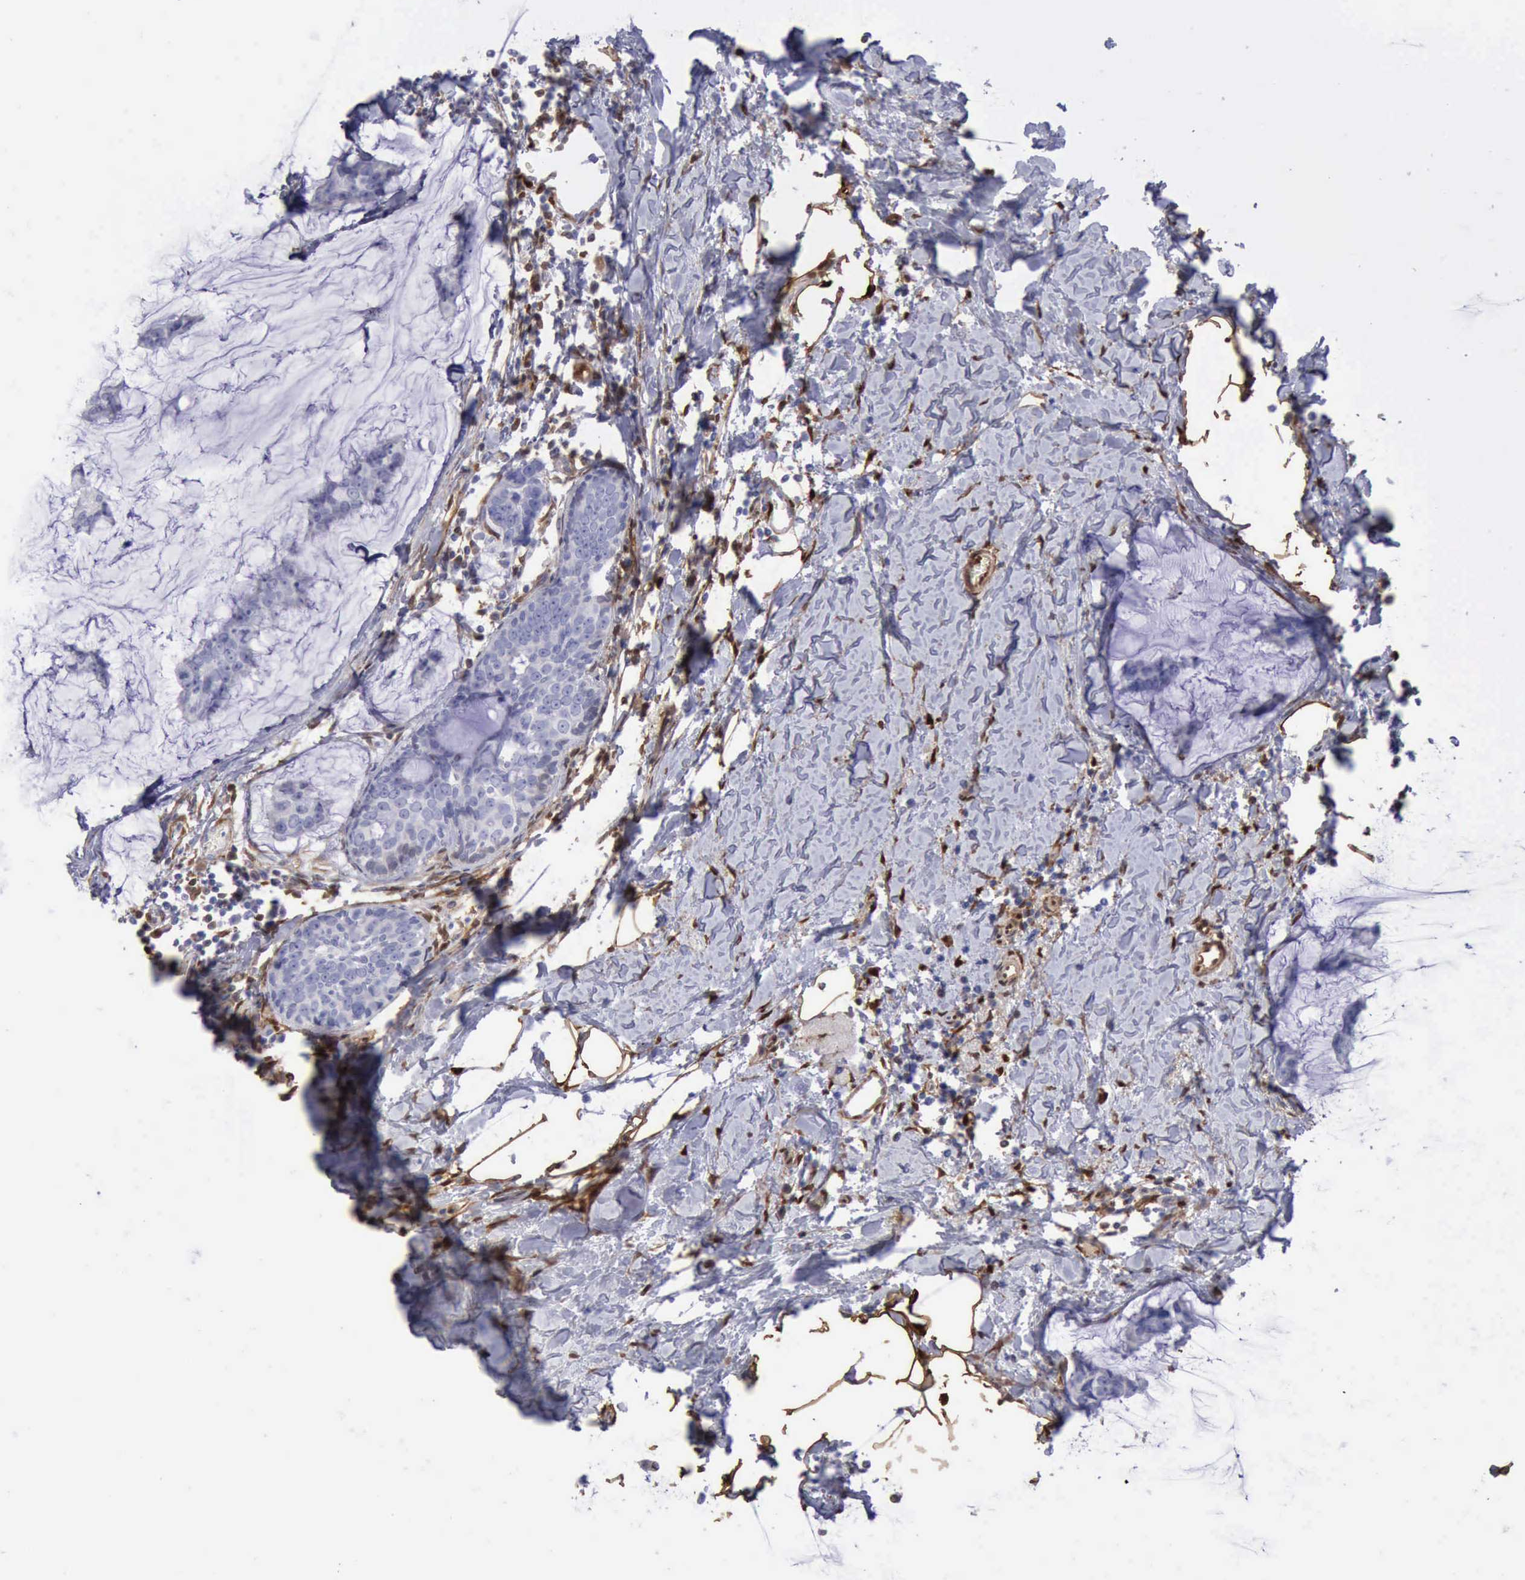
{"staining": {"intensity": "negative", "quantity": "none", "location": "none"}, "tissue": "breast cancer", "cell_type": "Tumor cells", "image_type": "cancer", "snomed": [{"axis": "morphology", "description": "Normal tissue, NOS"}, {"axis": "morphology", "description": "Duct carcinoma"}, {"axis": "topography", "description": "Breast"}], "caption": "The IHC histopathology image has no significant expression in tumor cells of breast intraductal carcinoma tissue.", "gene": "FHL1", "patient": {"sex": "female", "age": 50}}